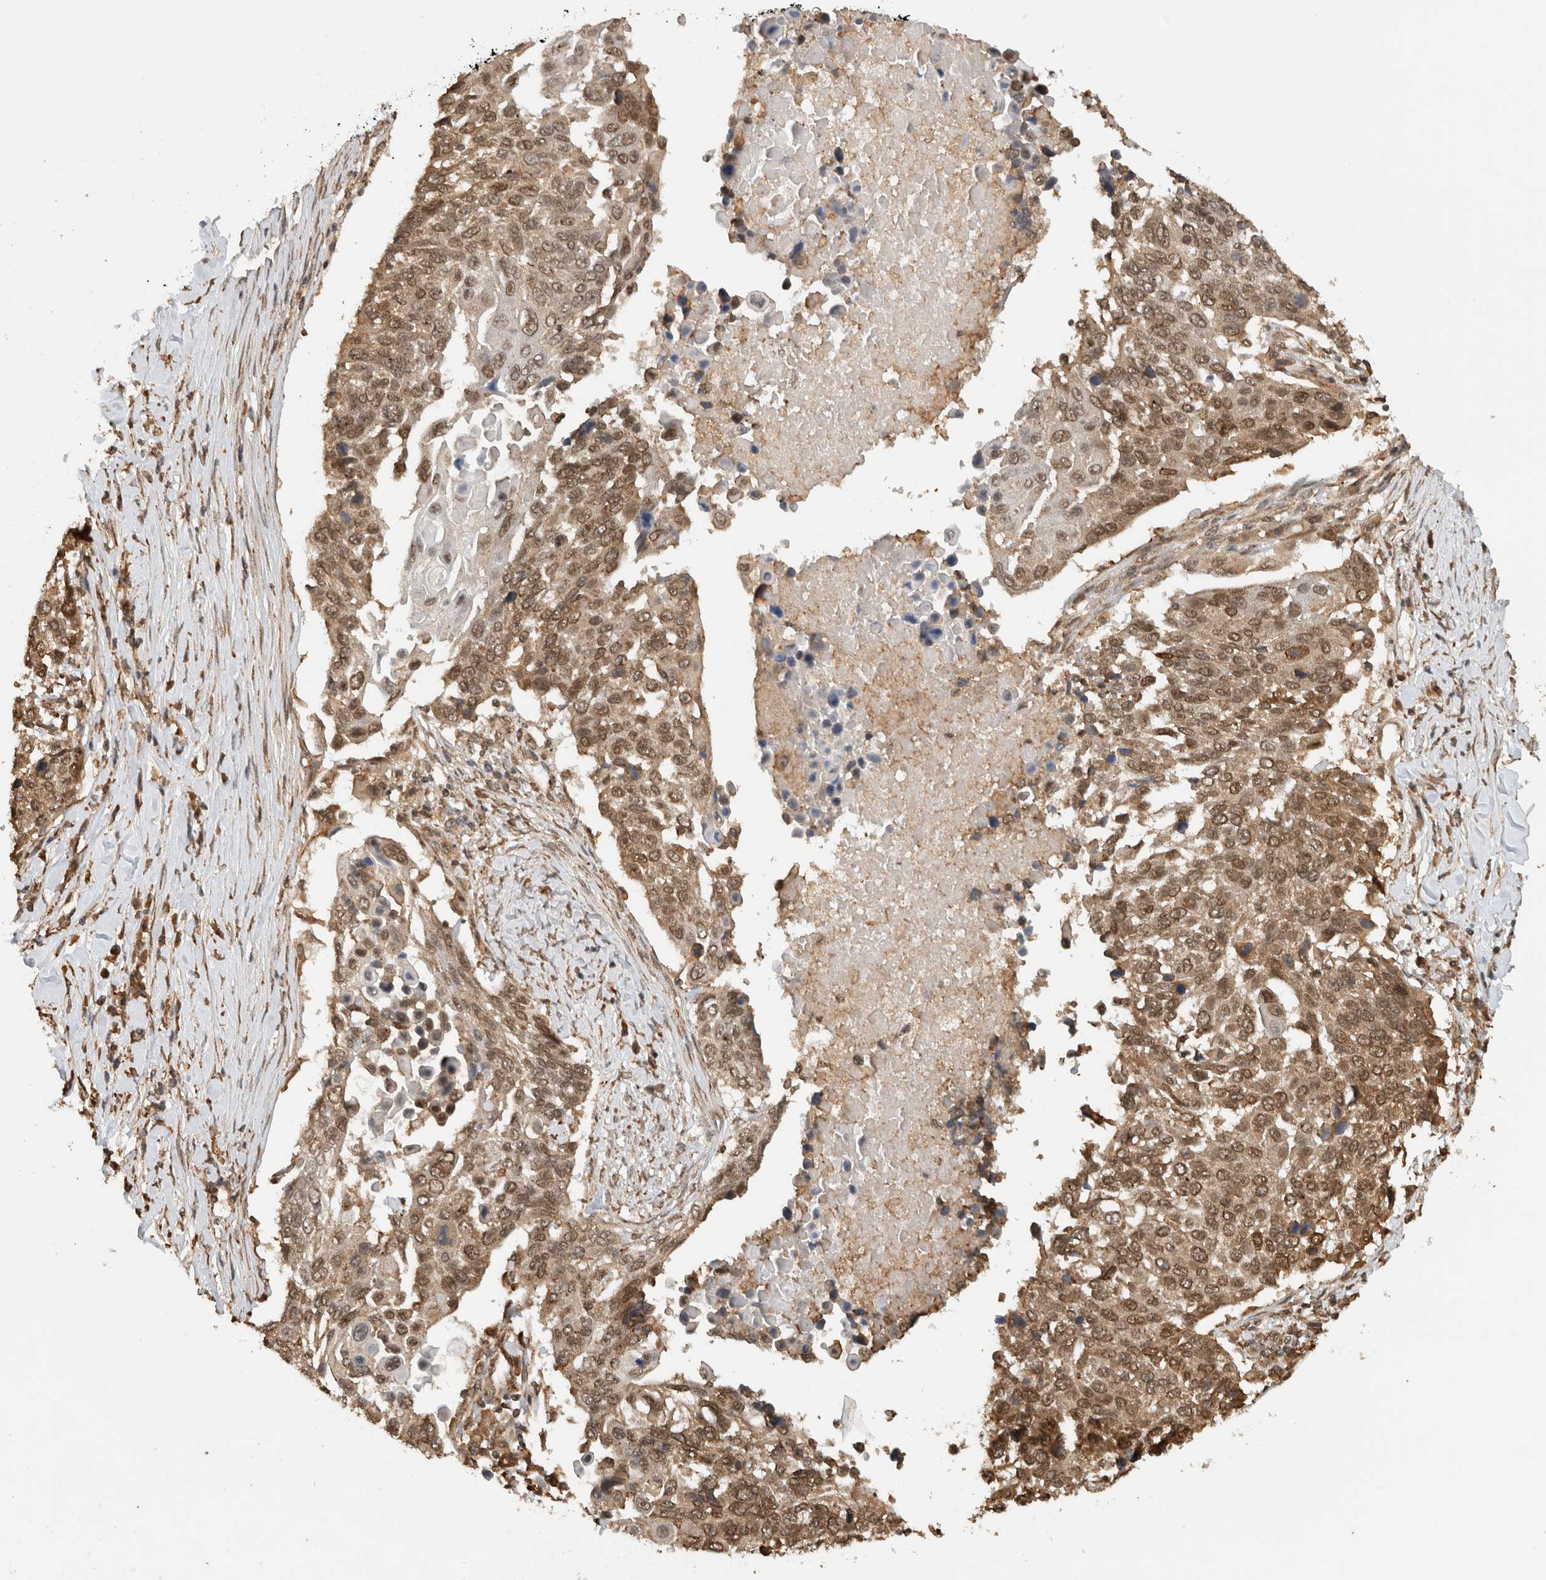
{"staining": {"intensity": "moderate", "quantity": ">75%", "location": "cytoplasmic/membranous,nuclear"}, "tissue": "lung cancer", "cell_type": "Tumor cells", "image_type": "cancer", "snomed": [{"axis": "morphology", "description": "Squamous cell carcinoma, NOS"}, {"axis": "topography", "description": "Lung"}], "caption": "Immunohistochemical staining of human lung squamous cell carcinoma reveals medium levels of moderate cytoplasmic/membranous and nuclear protein staining in approximately >75% of tumor cells.", "gene": "C1orf21", "patient": {"sex": "male", "age": 66}}